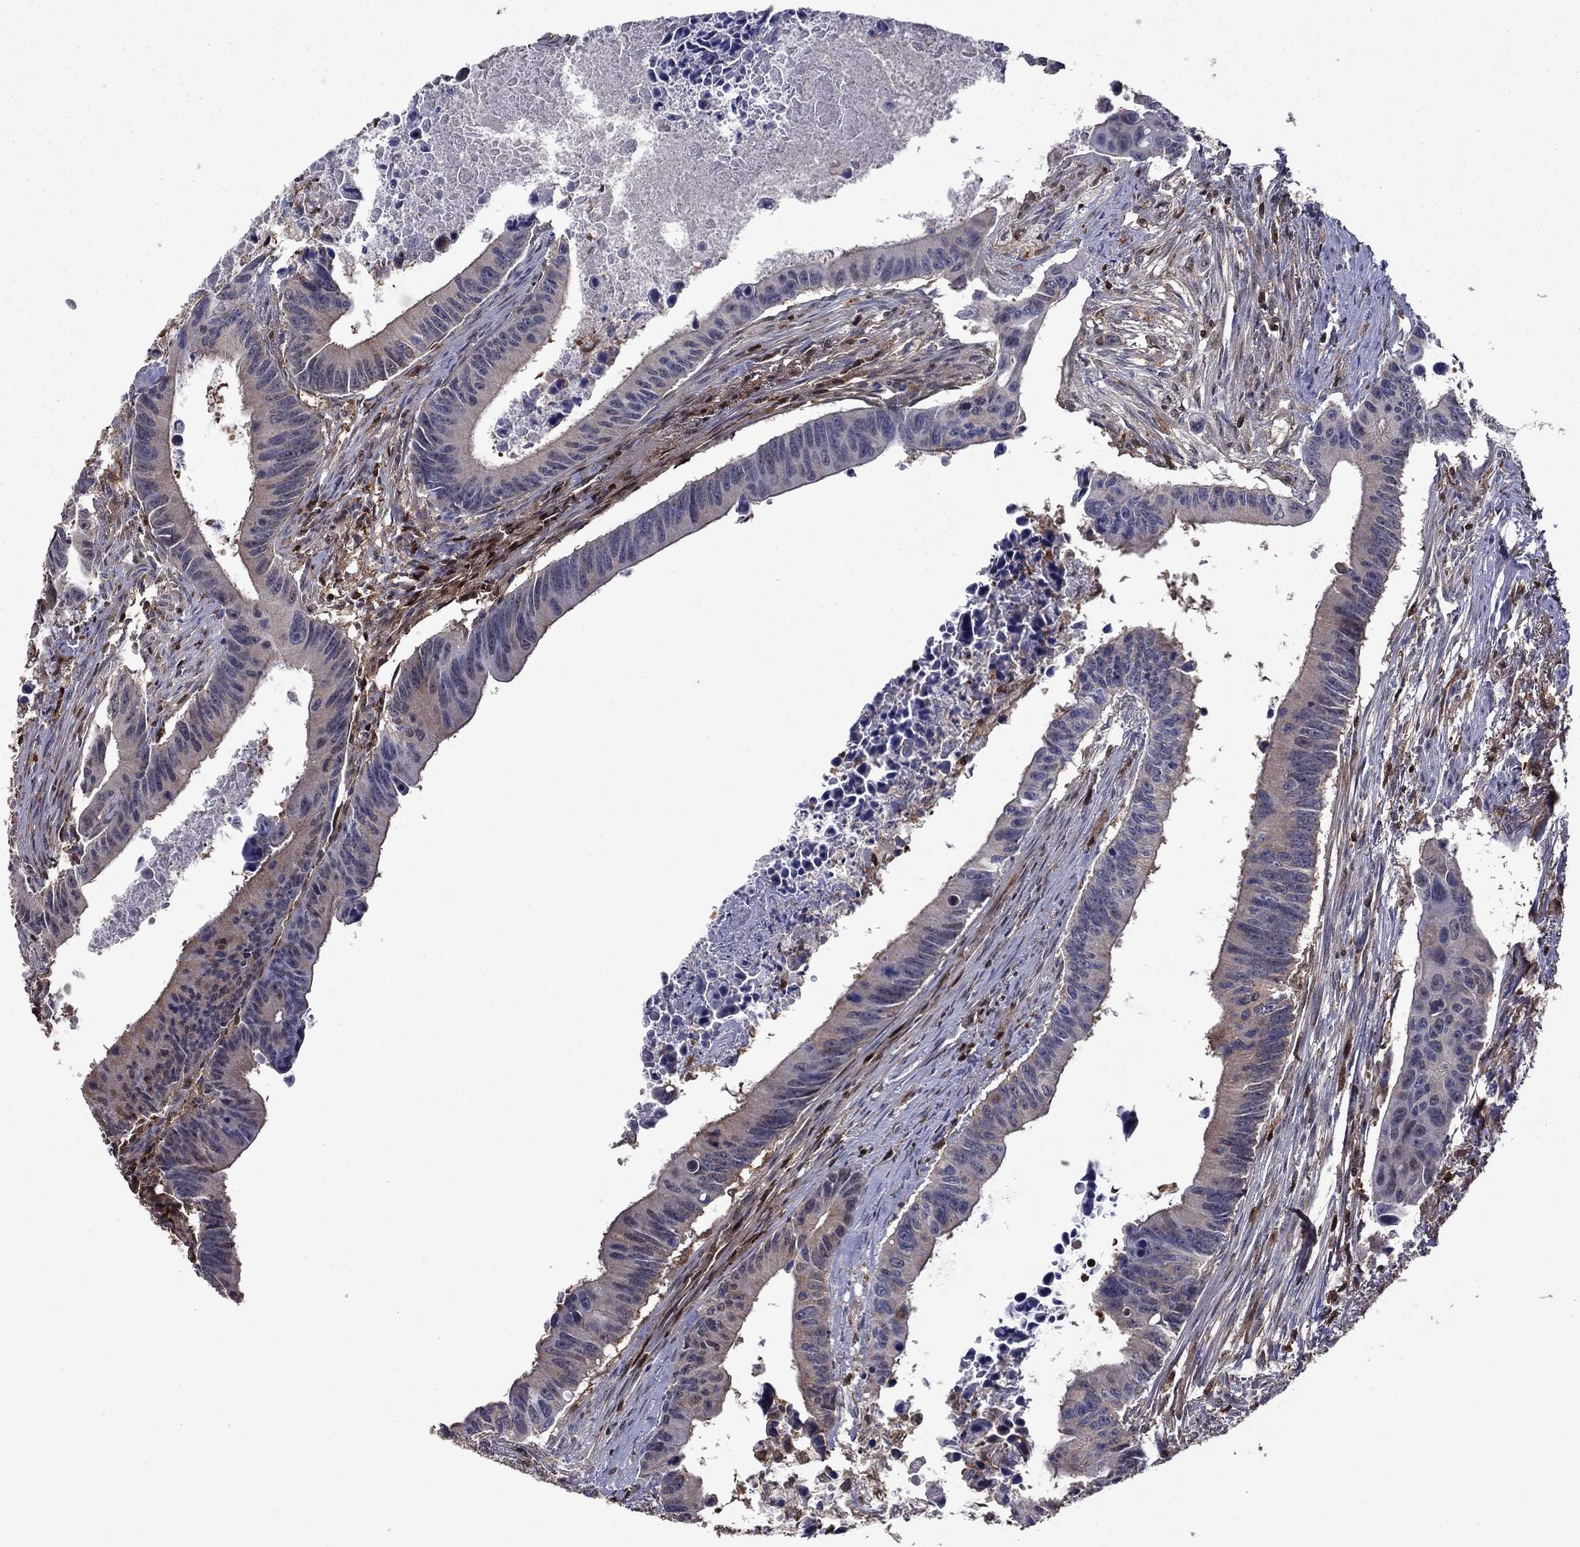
{"staining": {"intensity": "weak", "quantity": "25%-75%", "location": "cytoplasmic/membranous"}, "tissue": "colorectal cancer", "cell_type": "Tumor cells", "image_type": "cancer", "snomed": [{"axis": "morphology", "description": "Adenocarcinoma, NOS"}, {"axis": "topography", "description": "Colon"}], "caption": "Human colorectal adenocarcinoma stained for a protein (brown) displays weak cytoplasmic/membranous positive expression in approximately 25%-75% of tumor cells.", "gene": "APPBP2", "patient": {"sex": "female", "age": 87}}